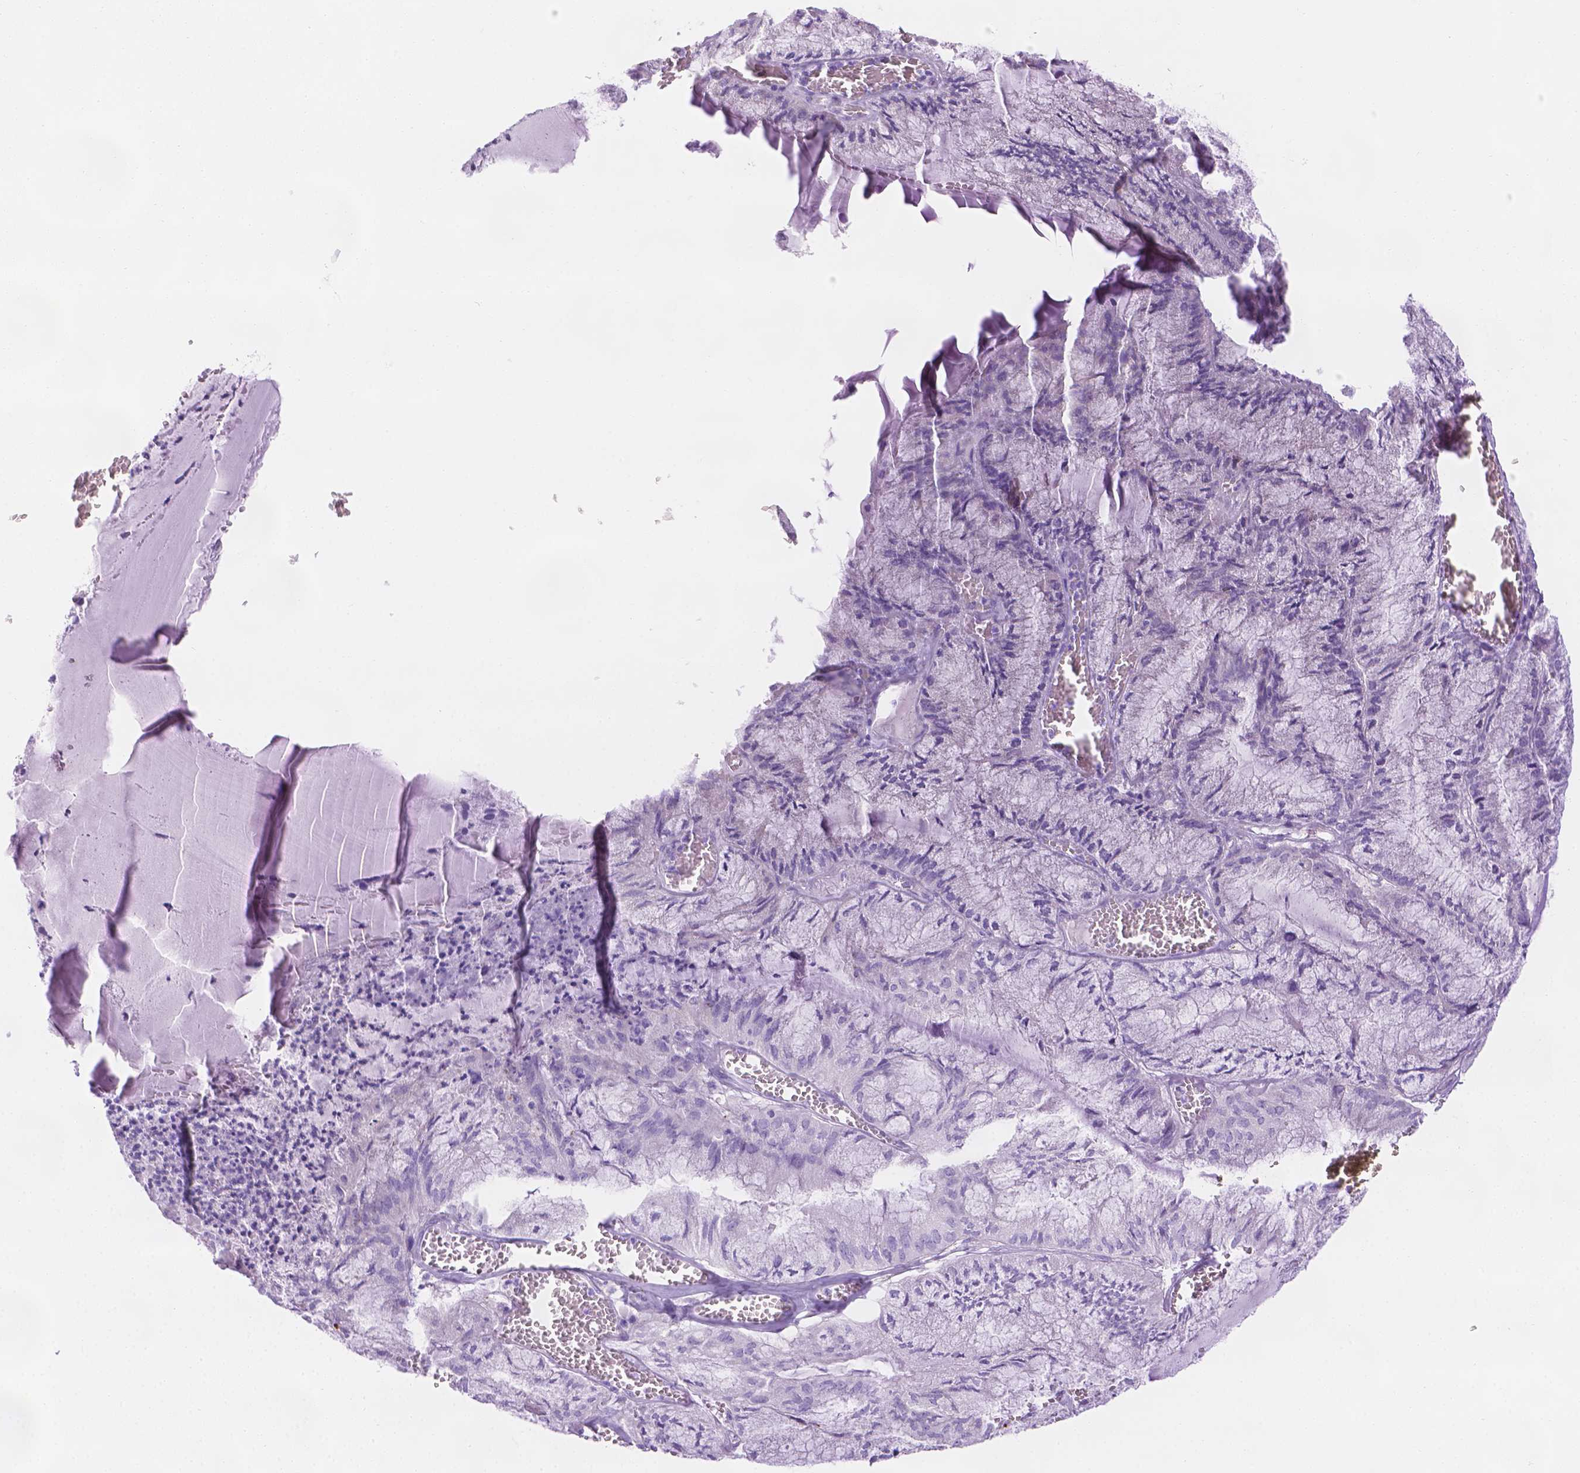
{"staining": {"intensity": "negative", "quantity": "none", "location": "none"}, "tissue": "endometrial cancer", "cell_type": "Tumor cells", "image_type": "cancer", "snomed": [{"axis": "morphology", "description": "Carcinoma, NOS"}, {"axis": "topography", "description": "Endometrium"}], "caption": "This is an immunohistochemistry (IHC) image of human endometrial carcinoma. There is no positivity in tumor cells.", "gene": "MLN", "patient": {"sex": "female", "age": 62}}